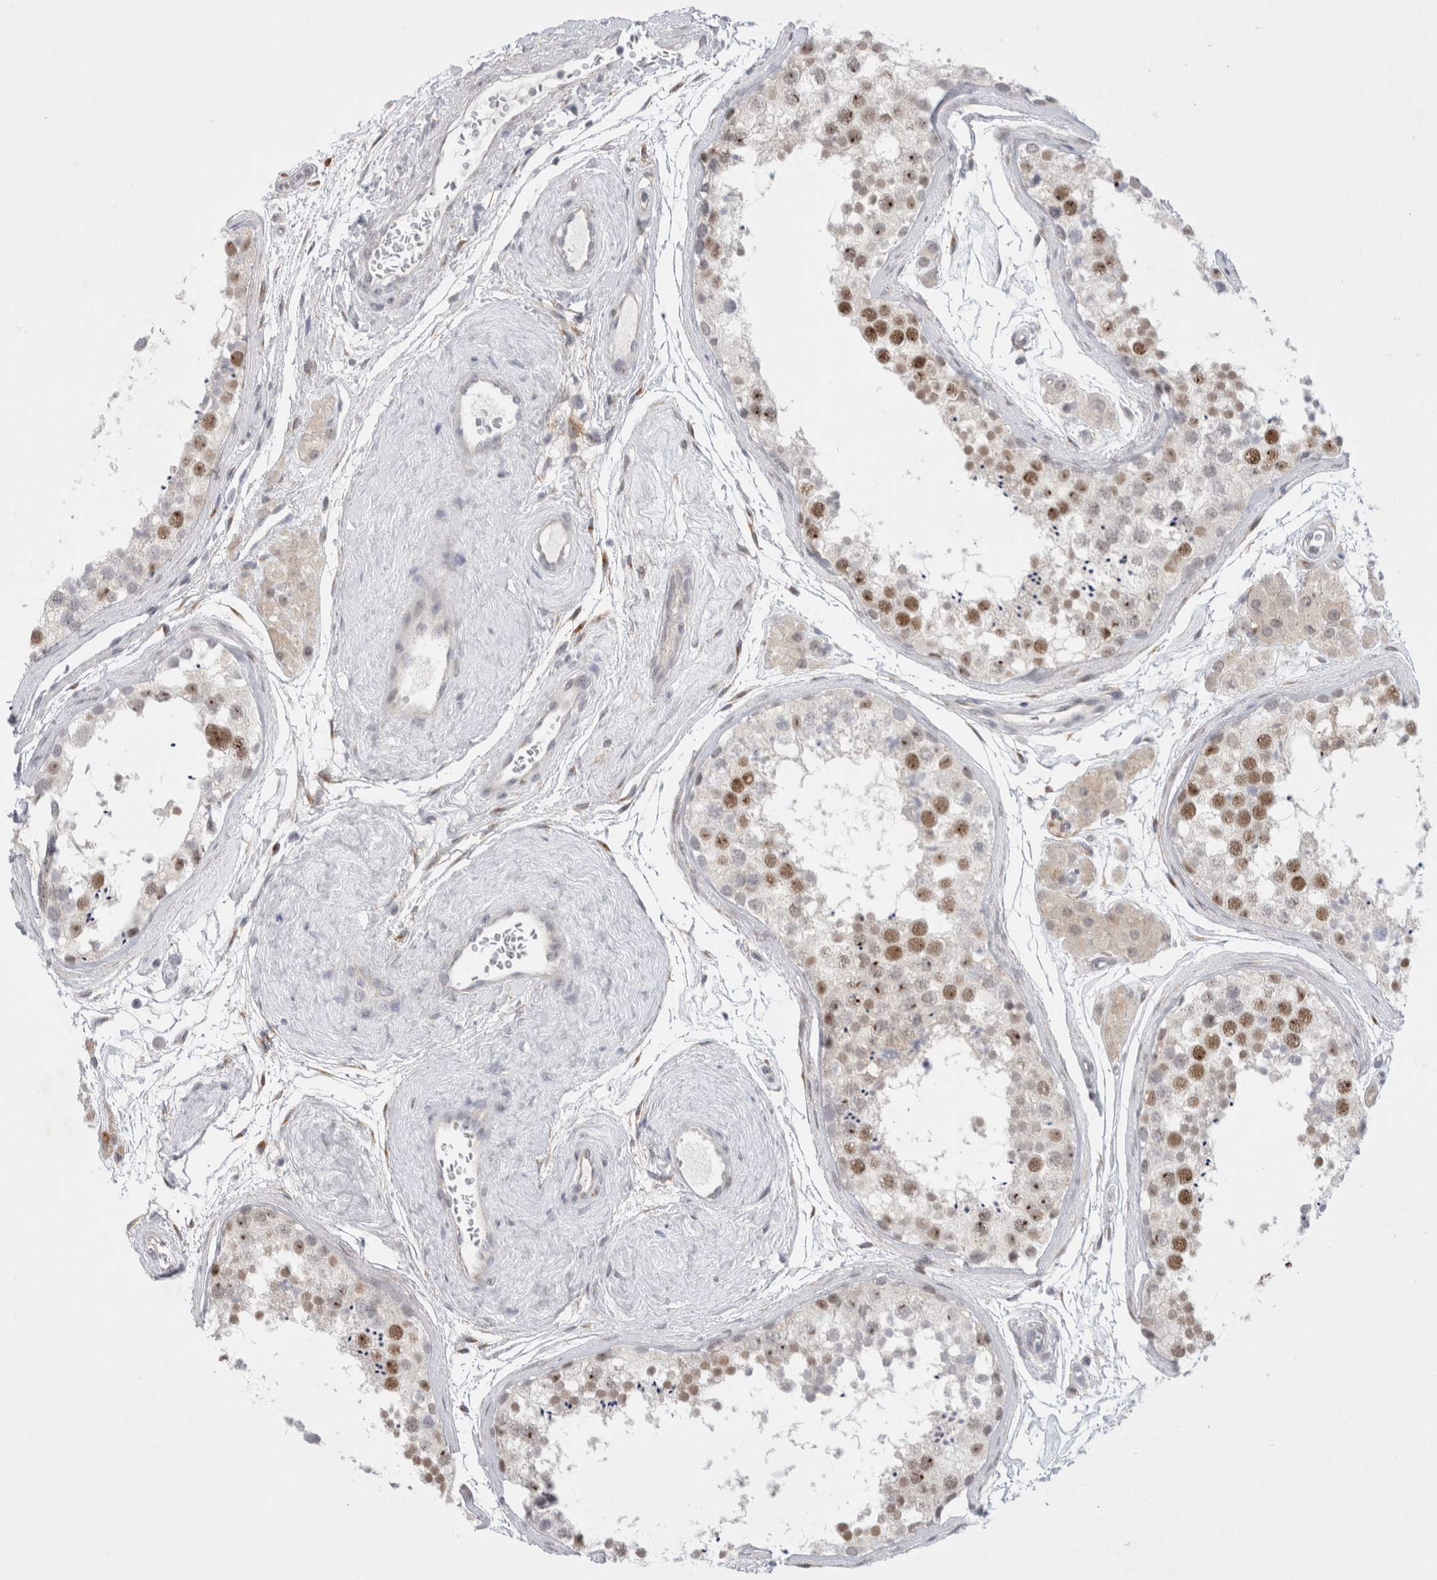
{"staining": {"intensity": "moderate", "quantity": ">75%", "location": "nuclear"}, "tissue": "testis", "cell_type": "Cells in seminiferous ducts", "image_type": "normal", "snomed": [{"axis": "morphology", "description": "Normal tissue, NOS"}, {"axis": "topography", "description": "Testis"}], "caption": "Immunohistochemical staining of benign testis displays >75% levels of moderate nuclear protein positivity in about >75% of cells in seminiferous ducts.", "gene": "TRMT1L", "patient": {"sex": "male", "age": 56}}